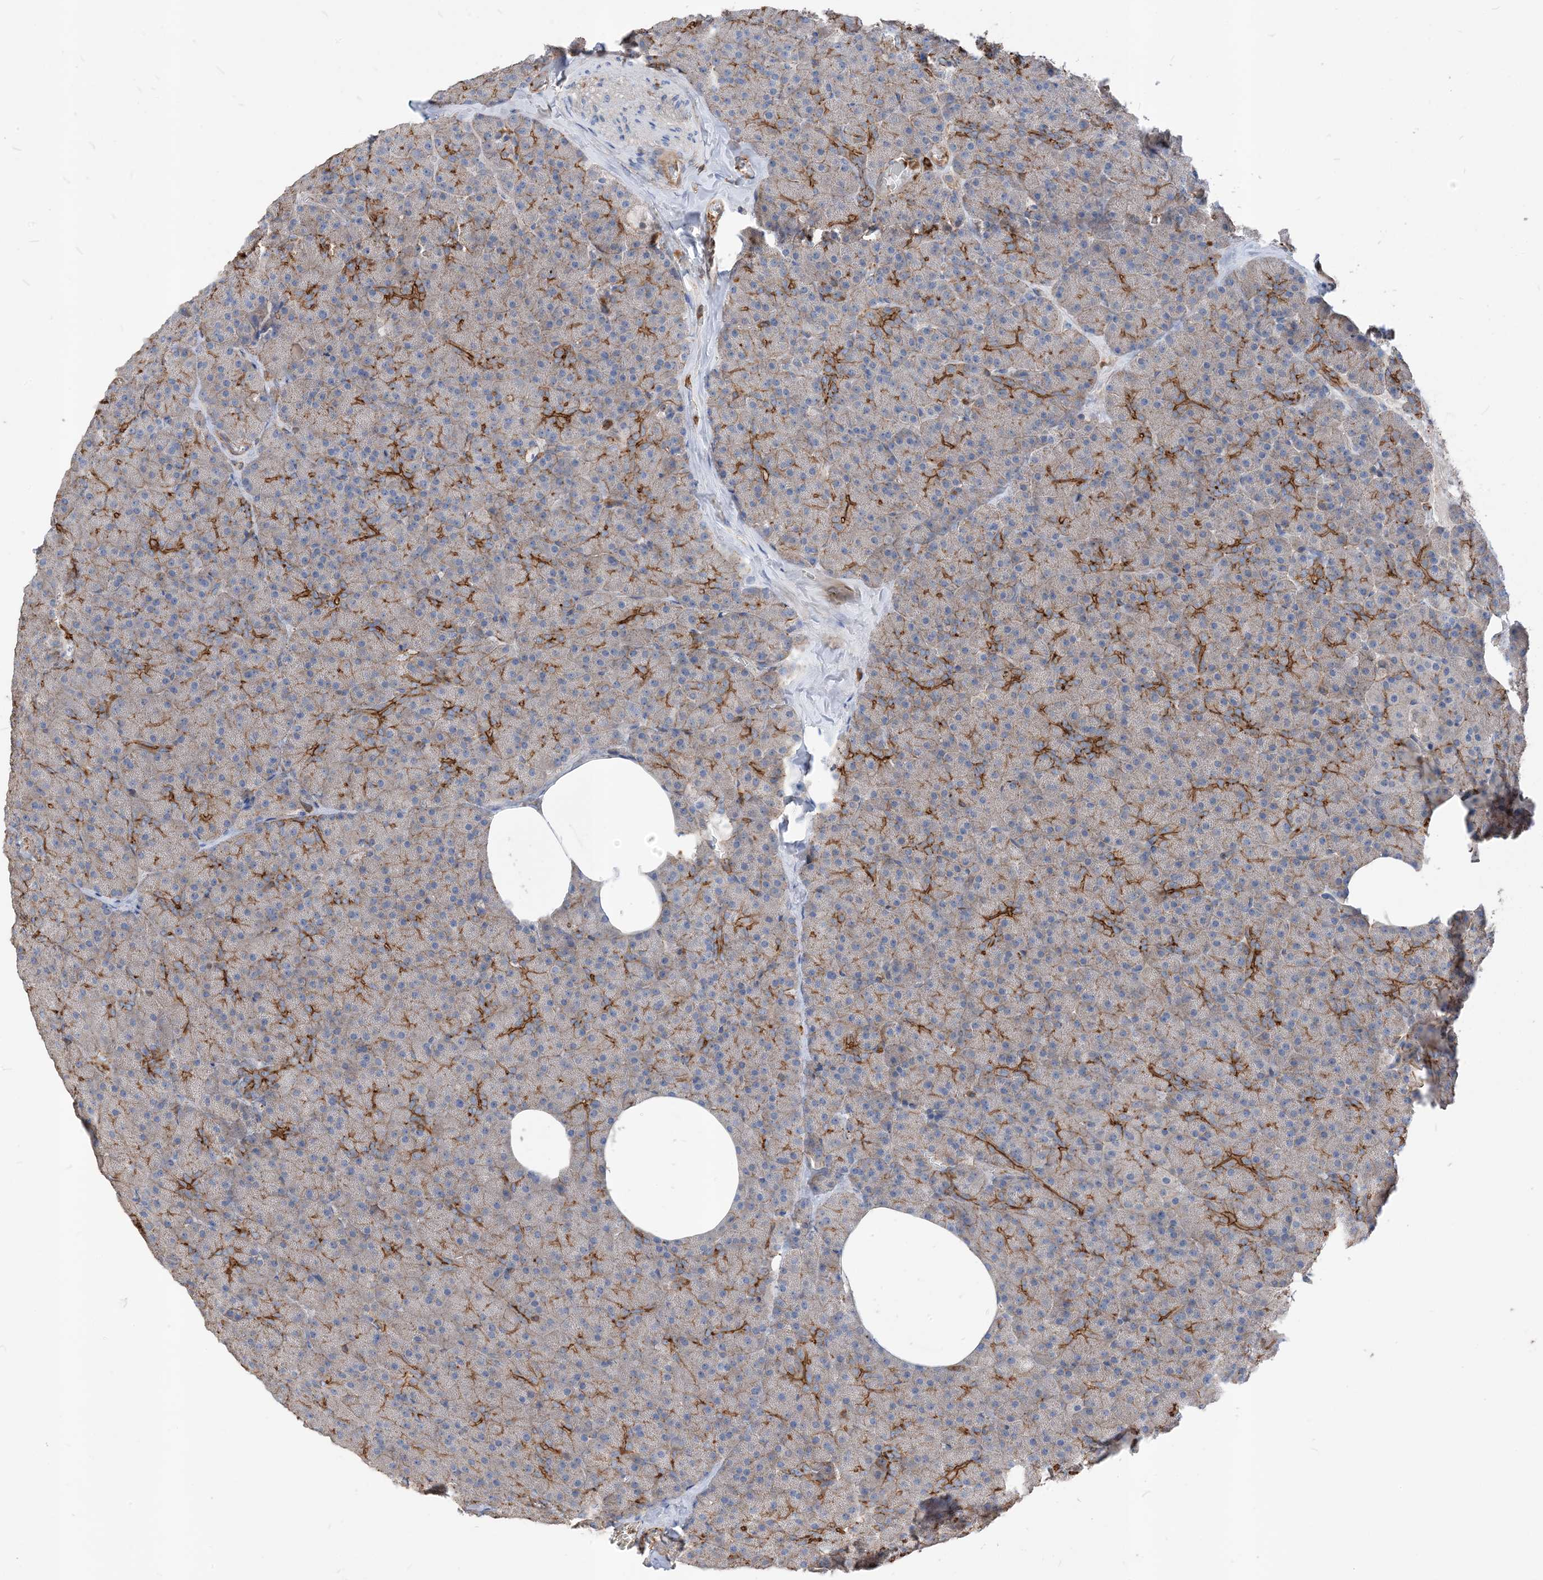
{"staining": {"intensity": "moderate", "quantity": "25%-75%", "location": "cytoplasmic/membranous"}, "tissue": "pancreas", "cell_type": "Exocrine glandular cells", "image_type": "normal", "snomed": [{"axis": "morphology", "description": "Normal tissue, NOS"}, {"axis": "morphology", "description": "Carcinoid, malignant, NOS"}, {"axis": "topography", "description": "Pancreas"}], "caption": "Protein staining reveals moderate cytoplasmic/membranous positivity in approximately 25%-75% of exocrine glandular cells in normal pancreas.", "gene": "PARVG", "patient": {"sex": "female", "age": 35}}